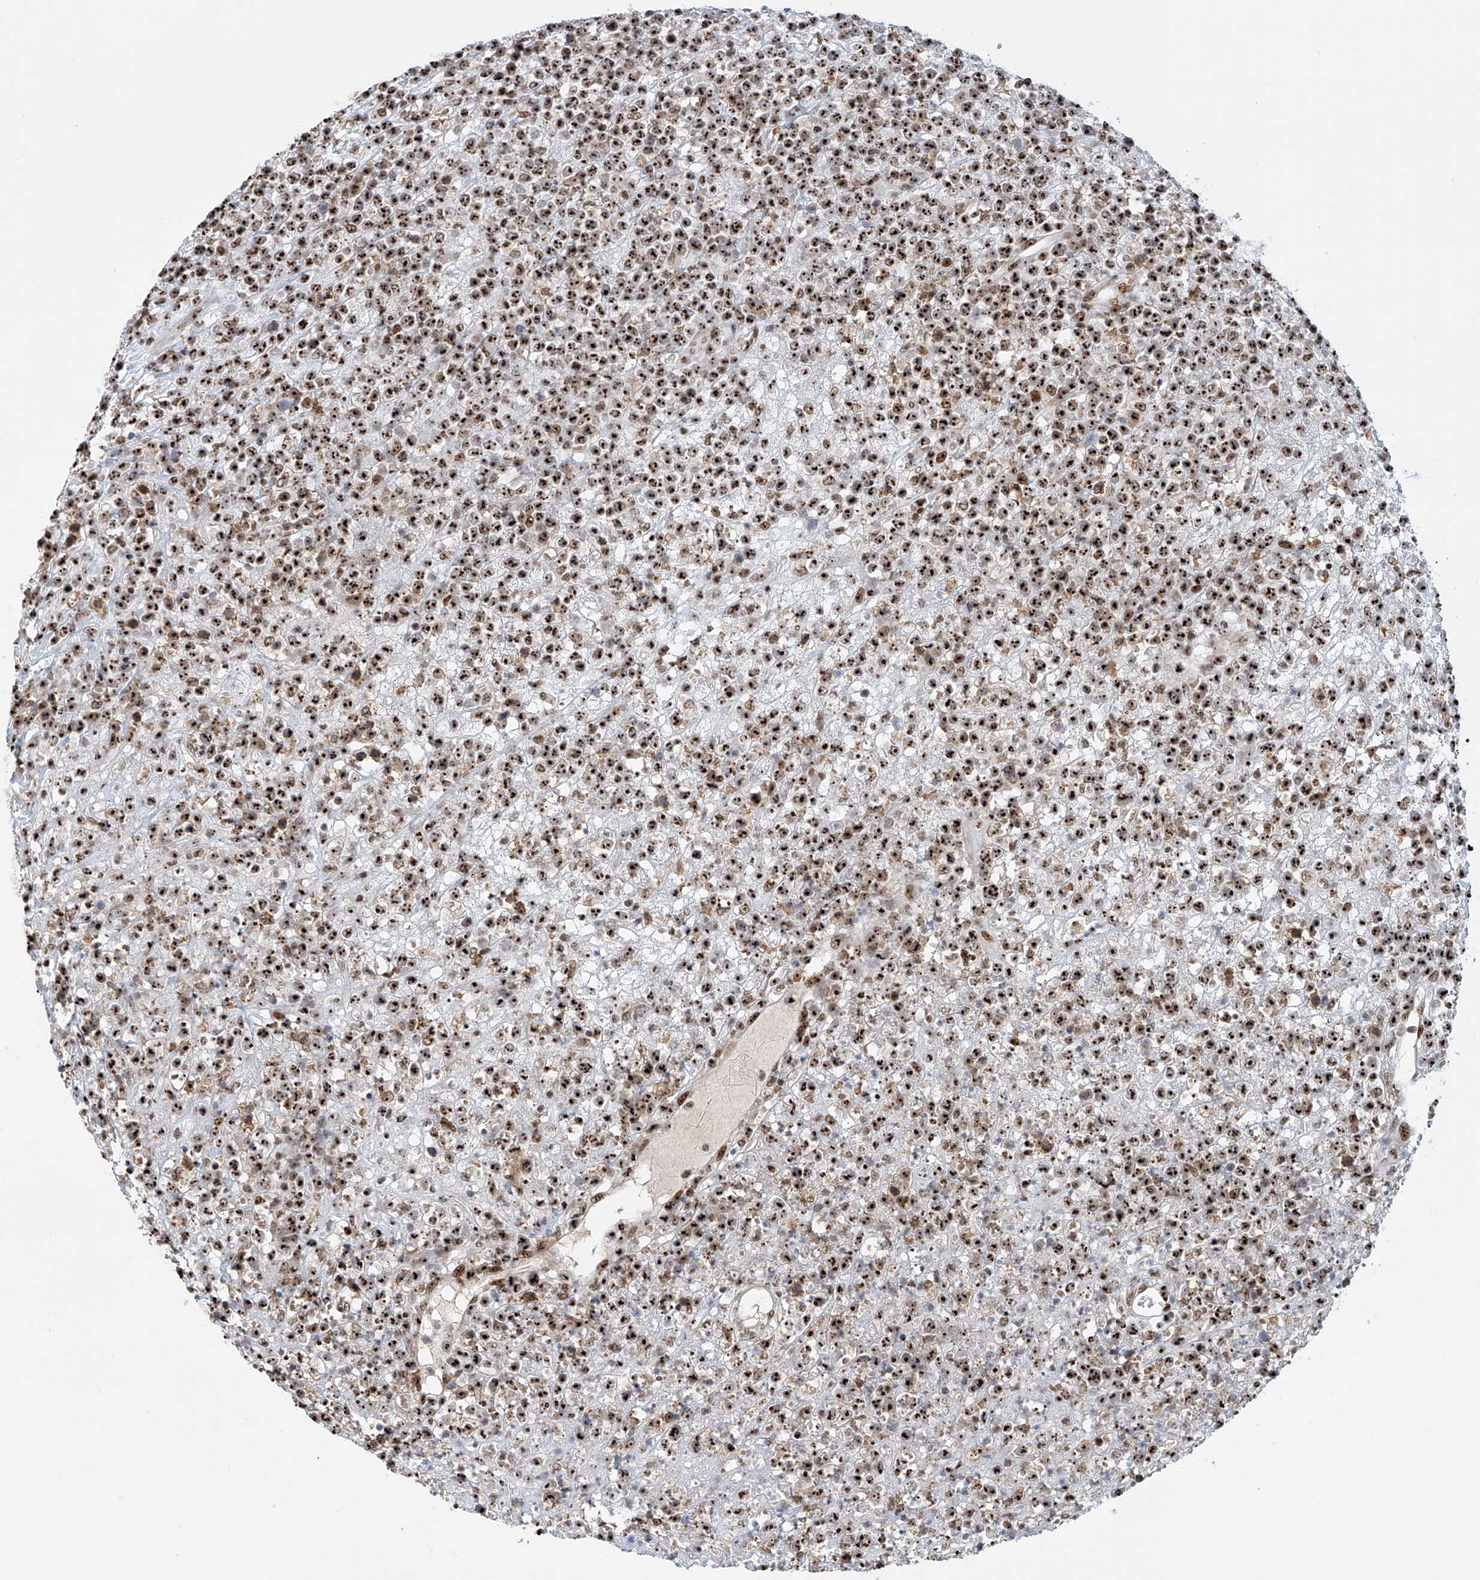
{"staining": {"intensity": "strong", "quantity": ">75%", "location": "nuclear"}, "tissue": "lymphoma", "cell_type": "Tumor cells", "image_type": "cancer", "snomed": [{"axis": "morphology", "description": "Malignant lymphoma, non-Hodgkin's type, High grade"}, {"axis": "topography", "description": "Colon"}], "caption": "Protein expression analysis of lymphoma shows strong nuclear positivity in about >75% of tumor cells.", "gene": "PRUNE2", "patient": {"sex": "female", "age": 53}}